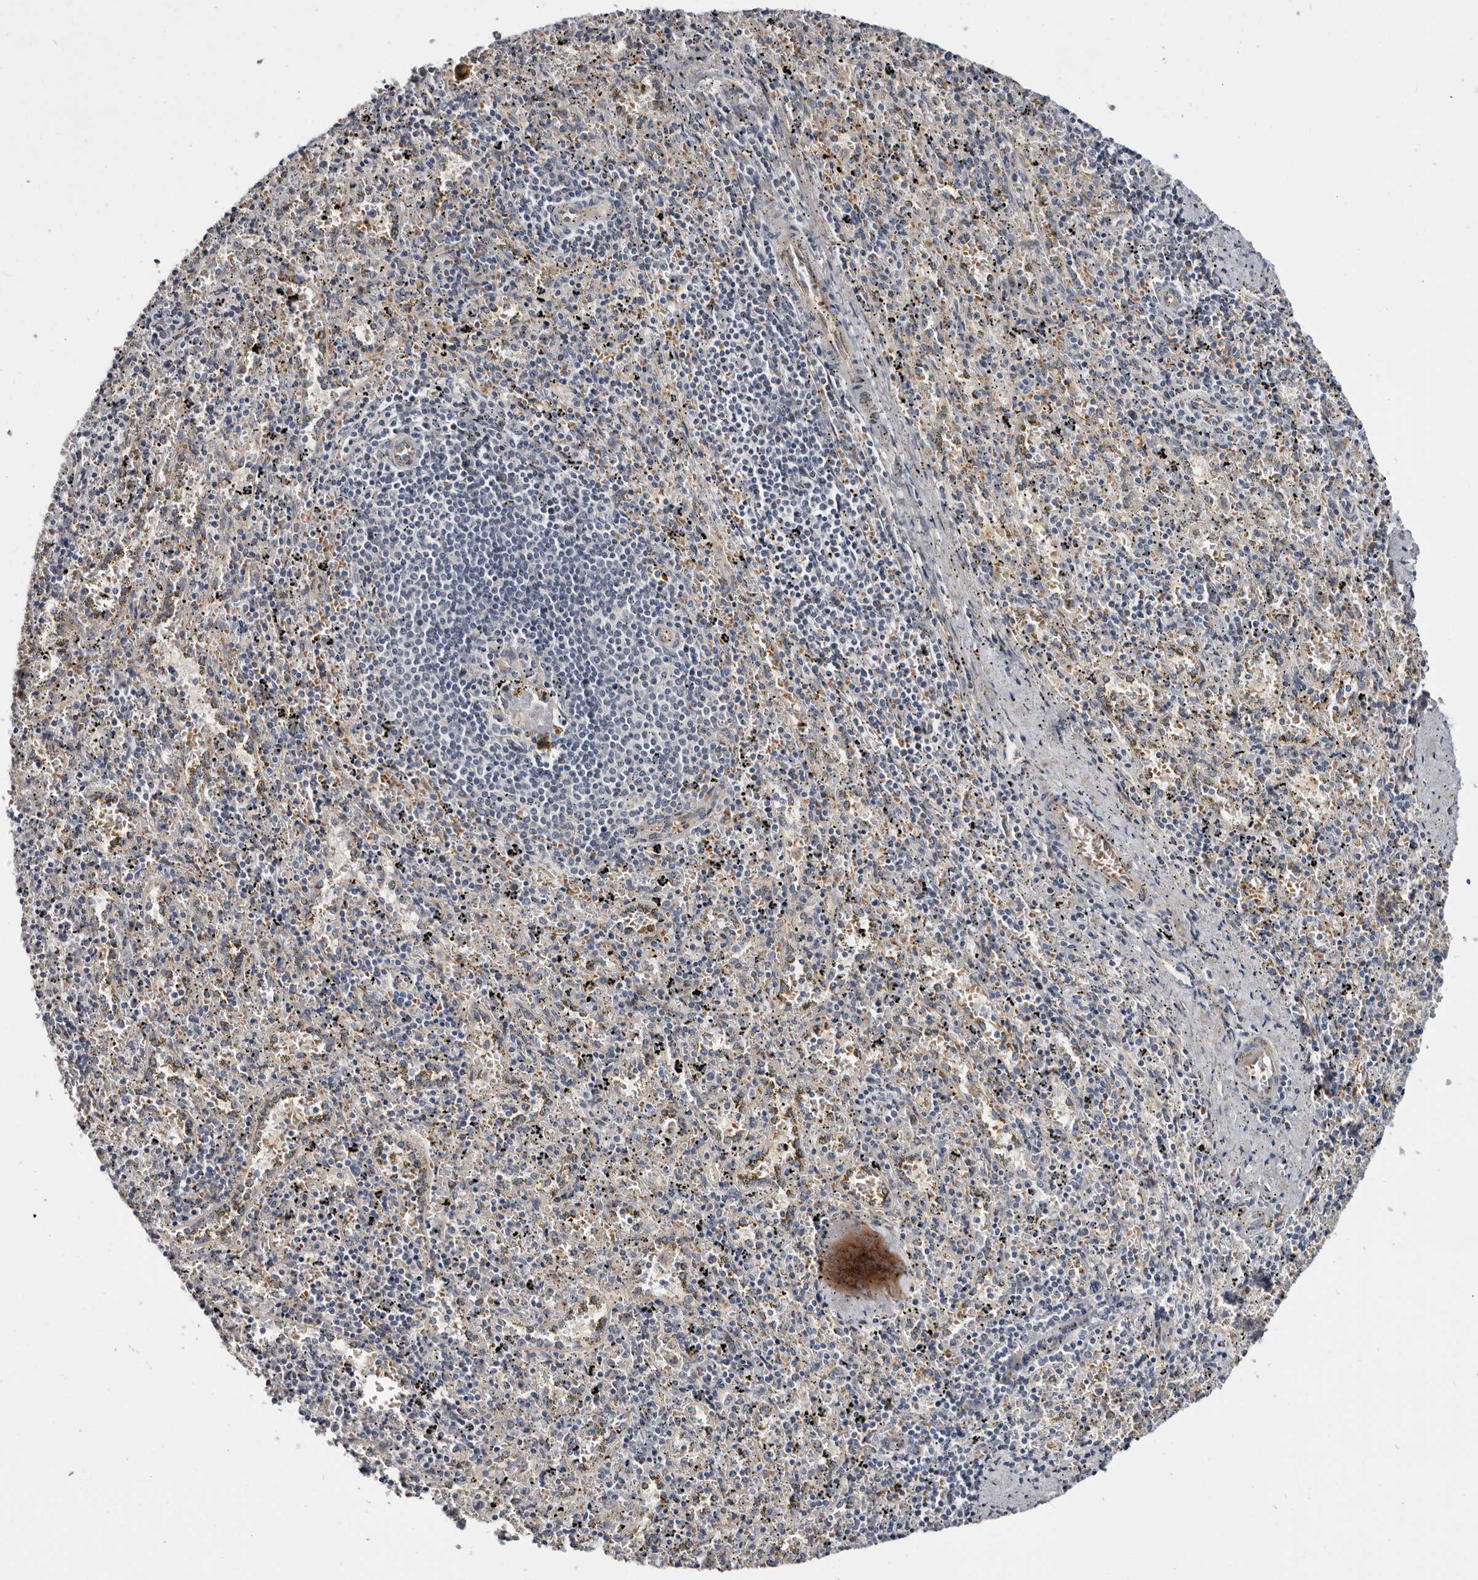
{"staining": {"intensity": "negative", "quantity": "none", "location": "none"}, "tissue": "spleen", "cell_type": "Cells in red pulp", "image_type": "normal", "snomed": [{"axis": "morphology", "description": "Normal tissue, NOS"}, {"axis": "topography", "description": "Spleen"}], "caption": "The micrograph shows no significant staining in cells in red pulp of spleen.", "gene": "USH1C", "patient": {"sex": "male", "age": 11}}